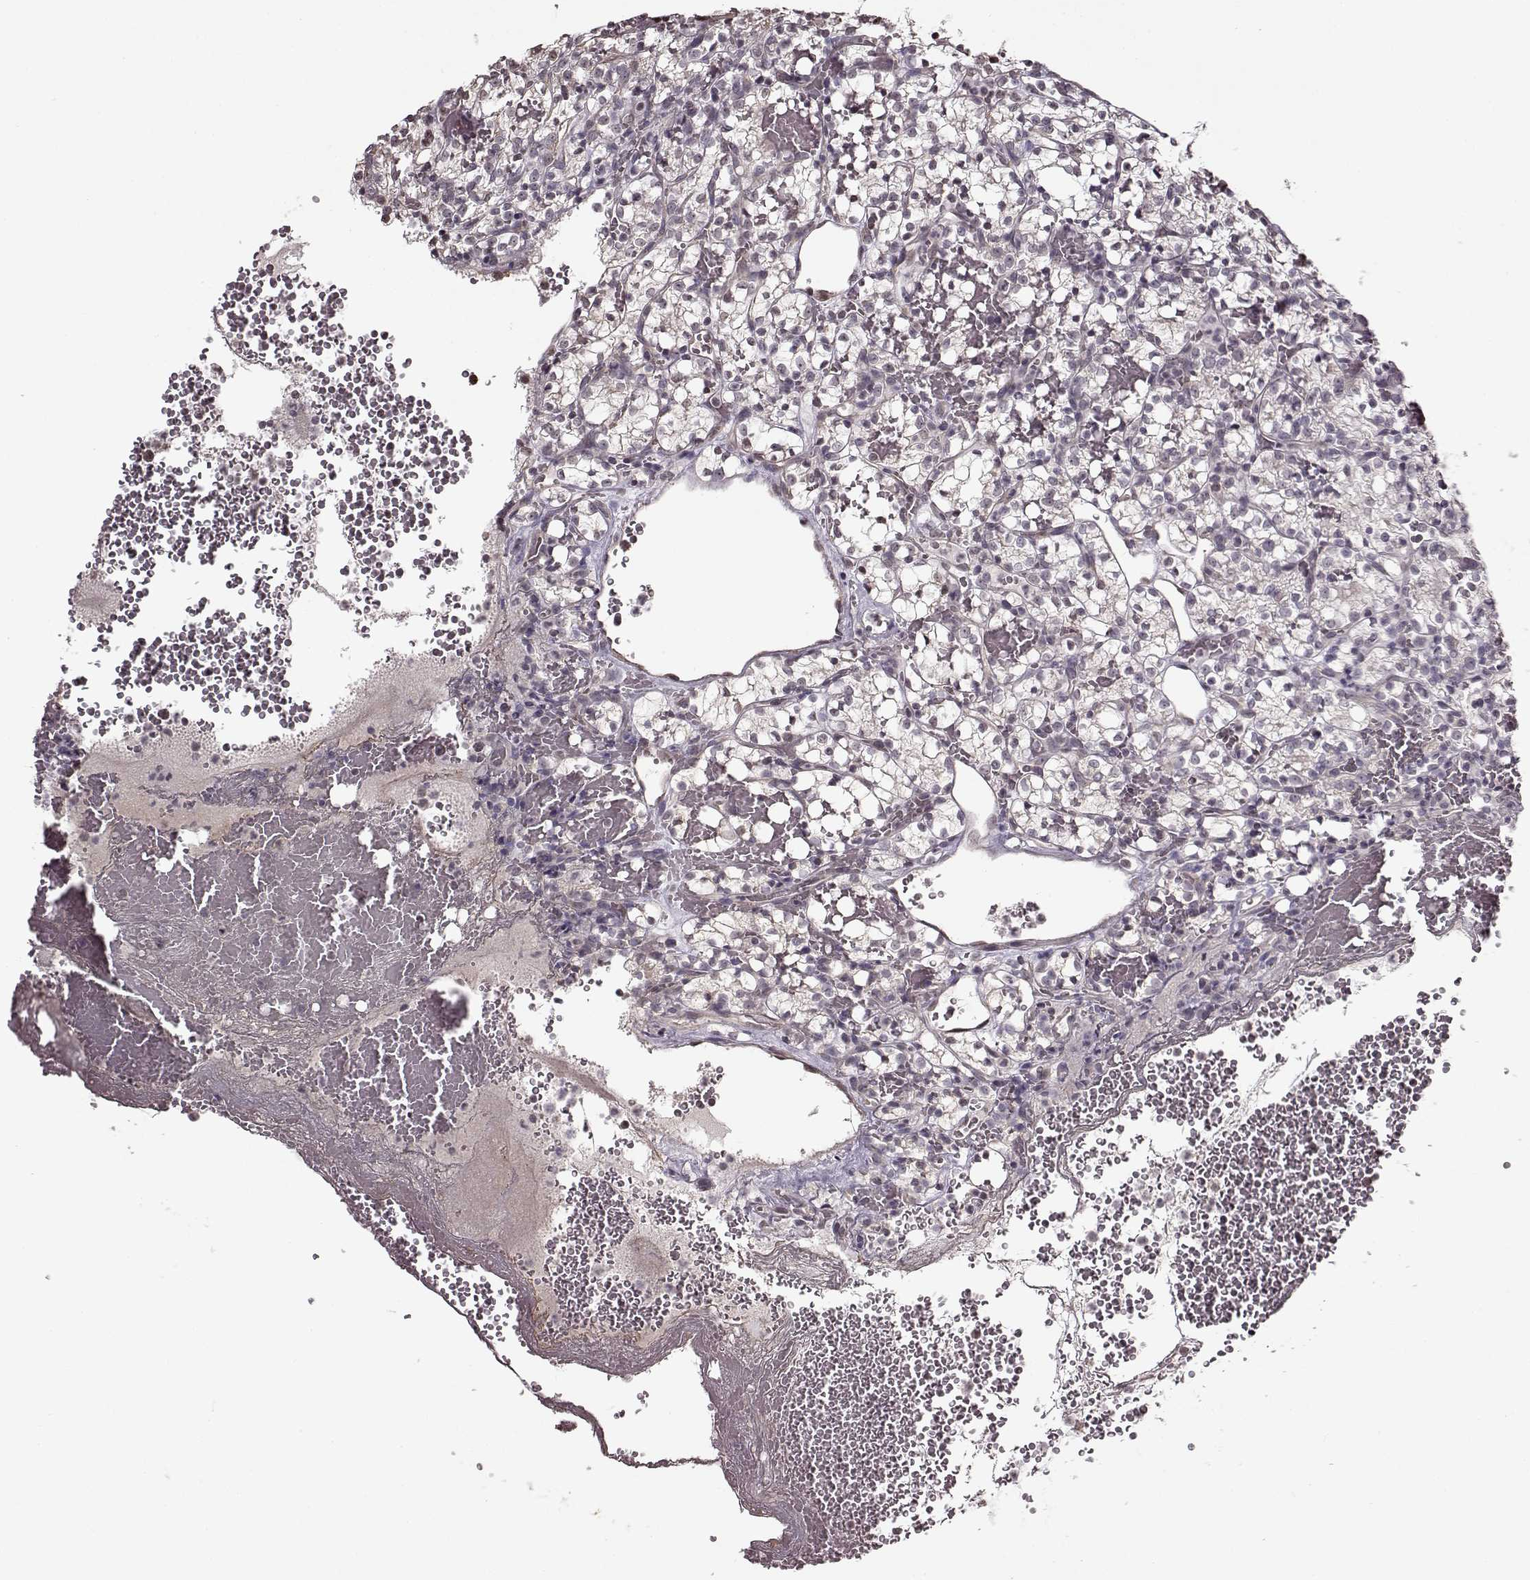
{"staining": {"intensity": "negative", "quantity": "none", "location": "none"}, "tissue": "renal cancer", "cell_type": "Tumor cells", "image_type": "cancer", "snomed": [{"axis": "morphology", "description": "Adenocarcinoma, NOS"}, {"axis": "topography", "description": "Kidney"}], "caption": "IHC image of neoplastic tissue: human renal cancer stained with DAB (3,3'-diaminobenzidine) displays no significant protein positivity in tumor cells.", "gene": "FSHB", "patient": {"sex": "female", "age": 69}}